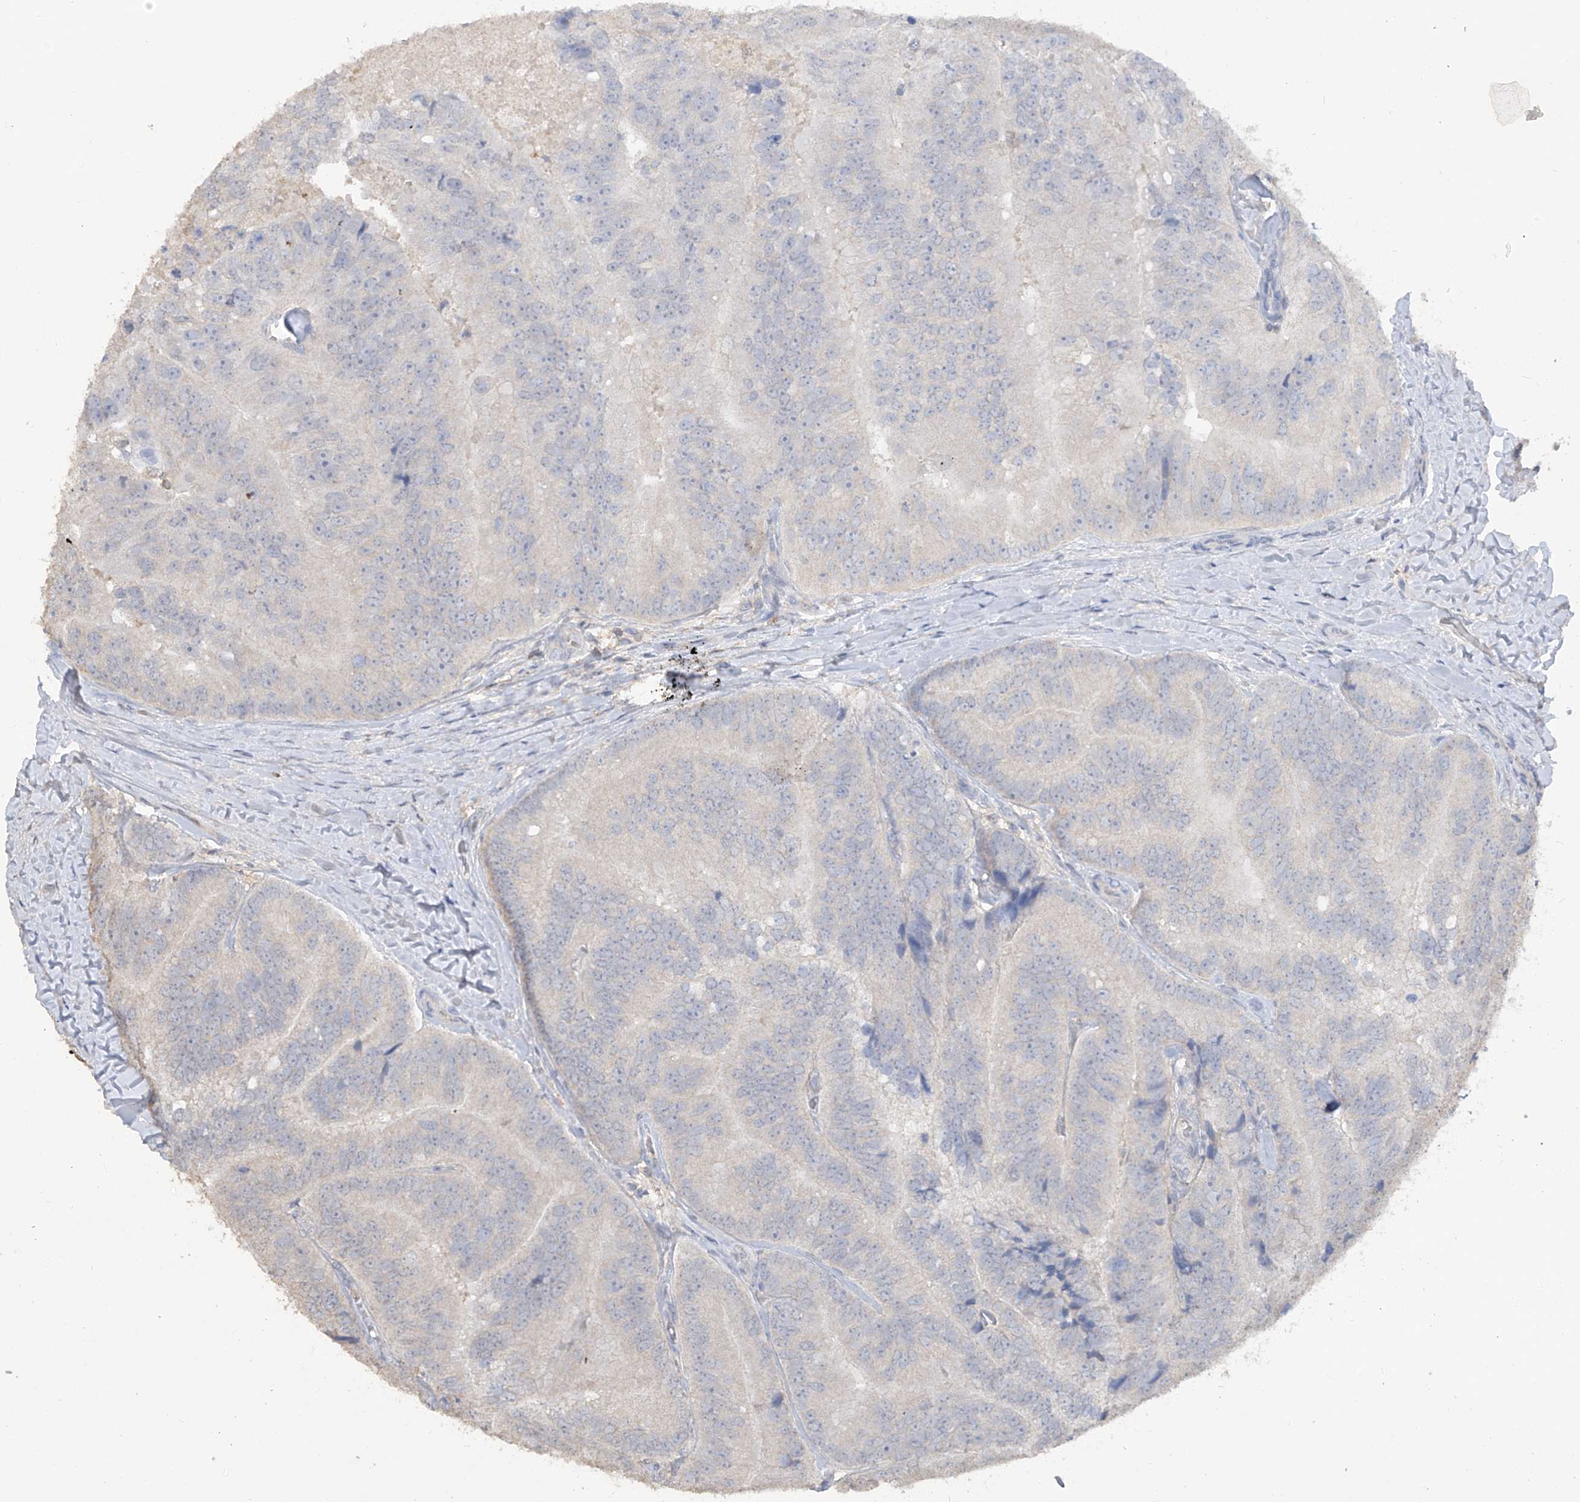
{"staining": {"intensity": "negative", "quantity": "none", "location": "none"}, "tissue": "prostate cancer", "cell_type": "Tumor cells", "image_type": "cancer", "snomed": [{"axis": "morphology", "description": "Adenocarcinoma, High grade"}, {"axis": "topography", "description": "Prostate"}], "caption": "This histopathology image is of prostate cancer (adenocarcinoma (high-grade)) stained with IHC to label a protein in brown with the nuclei are counter-stained blue. There is no positivity in tumor cells. (DAB immunohistochemistry (IHC) visualized using brightfield microscopy, high magnification).", "gene": "HAS3", "patient": {"sex": "male", "age": 70}}